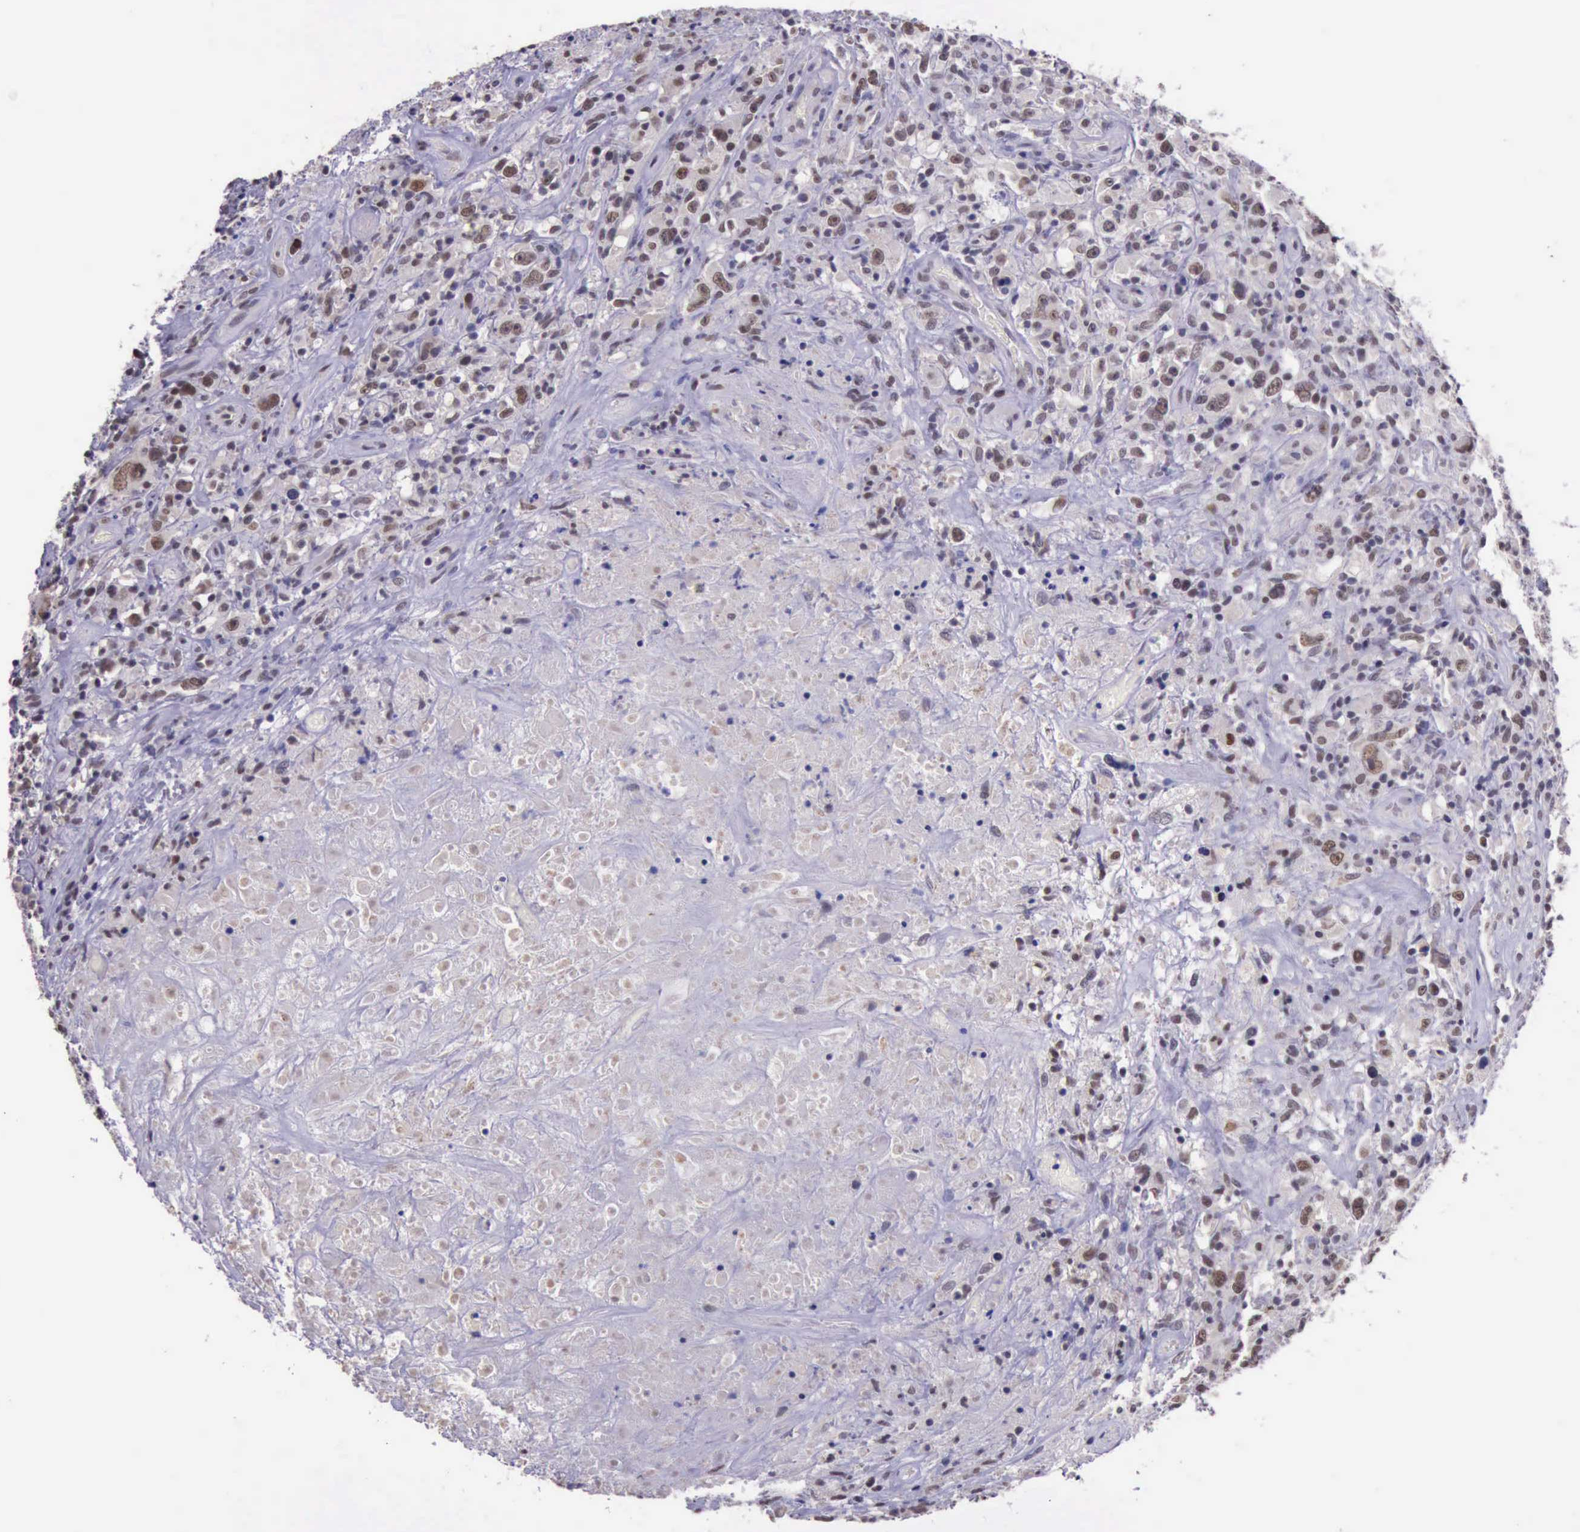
{"staining": {"intensity": "moderate", "quantity": ">75%", "location": "nuclear"}, "tissue": "lymphoma", "cell_type": "Tumor cells", "image_type": "cancer", "snomed": [{"axis": "morphology", "description": "Hodgkin's disease, NOS"}, {"axis": "topography", "description": "Lymph node"}], "caption": "Protein analysis of lymphoma tissue exhibits moderate nuclear positivity in approximately >75% of tumor cells.", "gene": "PRPF39", "patient": {"sex": "male", "age": 46}}